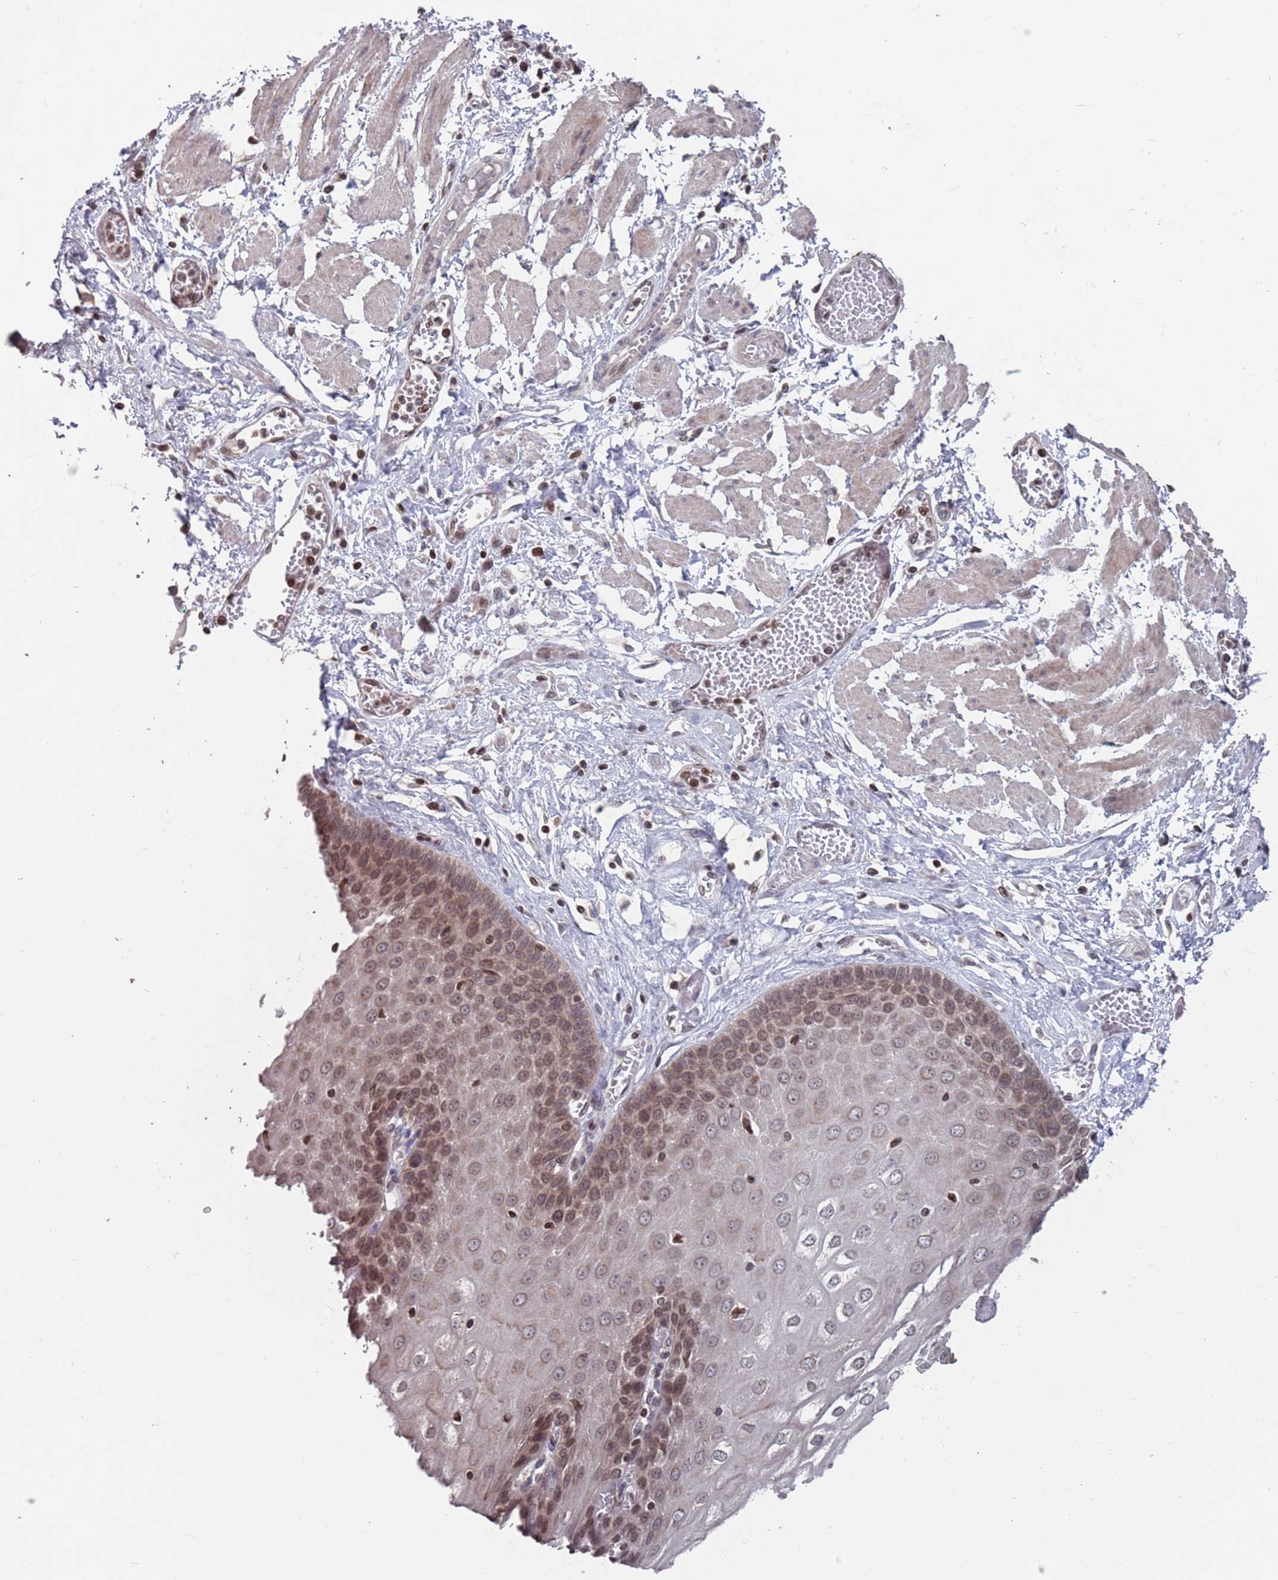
{"staining": {"intensity": "moderate", "quantity": ">75%", "location": "cytoplasmic/membranous,nuclear"}, "tissue": "esophagus", "cell_type": "Squamous epithelial cells", "image_type": "normal", "snomed": [{"axis": "morphology", "description": "Normal tissue, NOS"}, {"axis": "topography", "description": "Esophagus"}], "caption": "Esophagus stained with DAB (3,3'-diaminobenzidine) immunohistochemistry reveals medium levels of moderate cytoplasmic/membranous,nuclear positivity in about >75% of squamous epithelial cells.", "gene": "SDHAF3", "patient": {"sex": "male", "age": 60}}